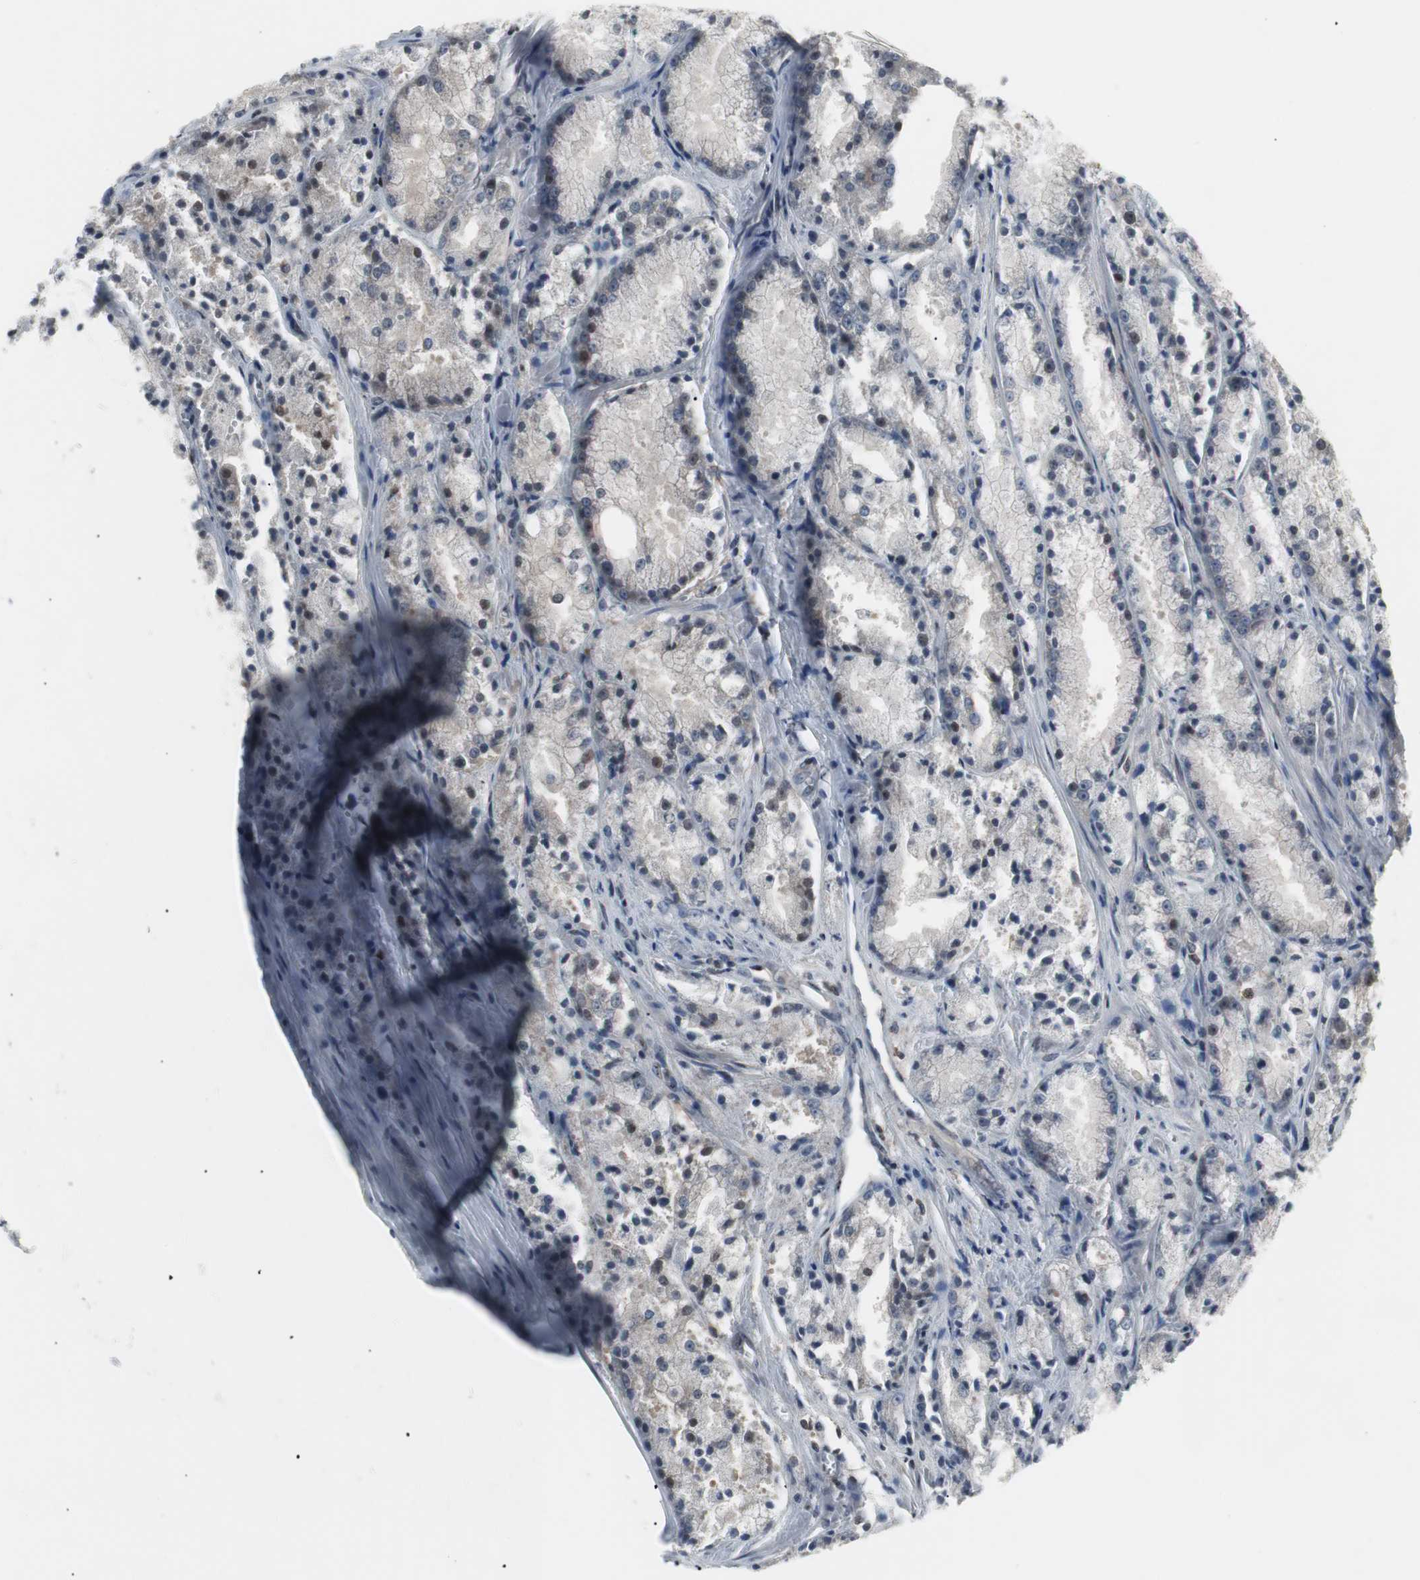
{"staining": {"intensity": "negative", "quantity": "none", "location": "none"}, "tissue": "prostate cancer", "cell_type": "Tumor cells", "image_type": "cancer", "snomed": [{"axis": "morphology", "description": "Adenocarcinoma, Low grade"}, {"axis": "topography", "description": "Prostate"}], "caption": "Prostate cancer stained for a protein using IHC exhibits no positivity tumor cells.", "gene": "GRK2", "patient": {"sex": "male", "age": 64}}